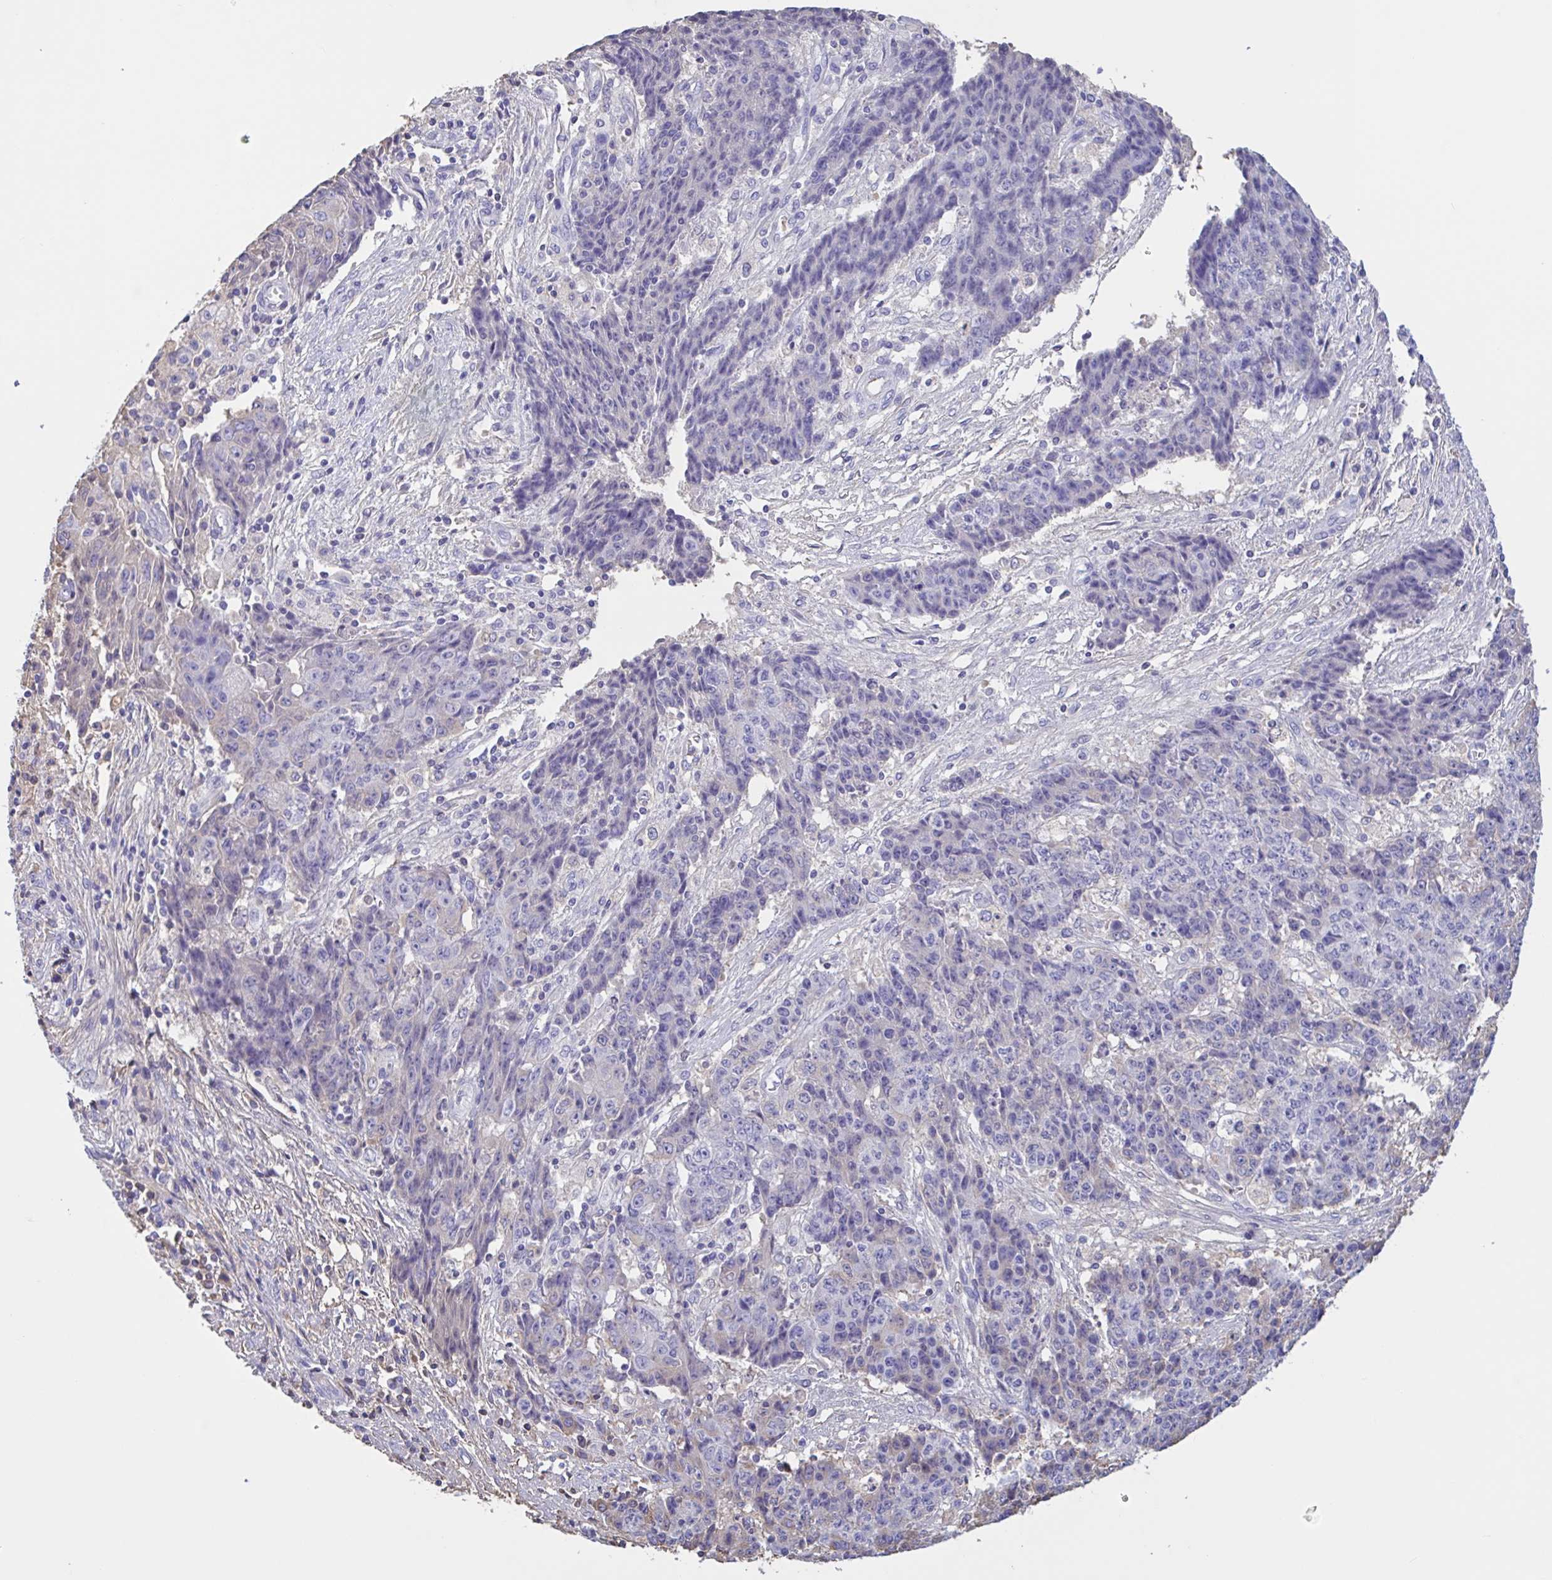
{"staining": {"intensity": "weak", "quantity": "<25%", "location": "cytoplasmic/membranous"}, "tissue": "ovarian cancer", "cell_type": "Tumor cells", "image_type": "cancer", "snomed": [{"axis": "morphology", "description": "Carcinoma, endometroid"}, {"axis": "topography", "description": "Ovary"}], "caption": "High power microscopy micrograph of an immunohistochemistry (IHC) micrograph of ovarian endometroid carcinoma, revealing no significant staining in tumor cells. The staining was performed using DAB (3,3'-diaminobenzidine) to visualize the protein expression in brown, while the nuclei were stained in blue with hematoxylin (Magnification: 20x).", "gene": "LARGE2", "patient": {"sex": "female", "age": 42}}